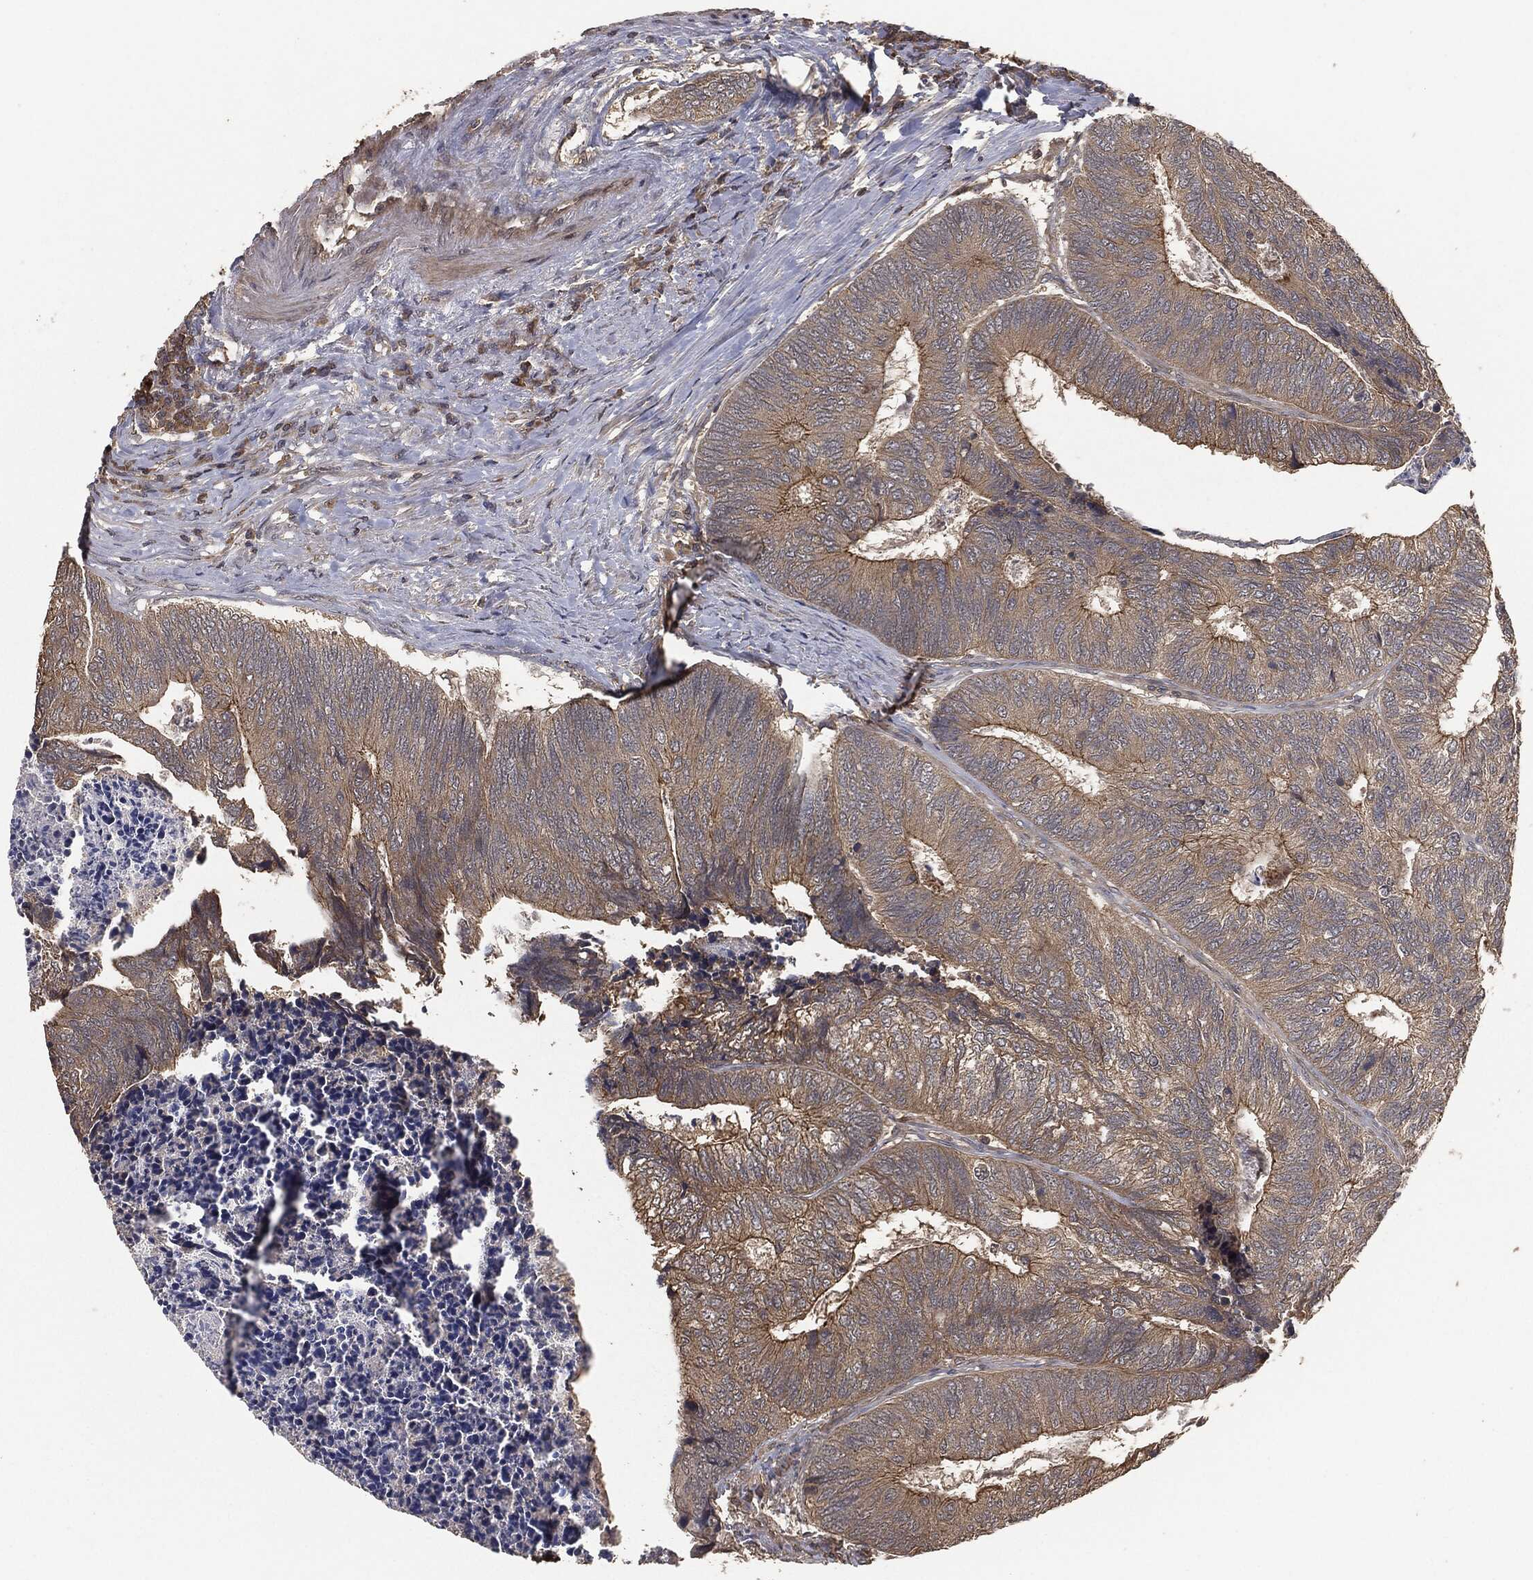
{"staining": {"intensity": "moderate", "quantity": "<25%", "location": "cytoplasmic/membranous"}, "tissue": "colorectal cancer", "cell_type": "Tumor cells", "image_type": "cancer", "snomed": [{"axis": "morphology", "description": "Adenocarcinoma, NOS"}, {"axis": "topography", "description": "Colon"}], "caption": "Human colorectal cancer stained with a brown dye exhibits moderate cytoplasmic/membranous positive expression in approximately <25% of tumor cells.", "gene": "ERBIN", "patient": {"sex": "female", "age": 67}}